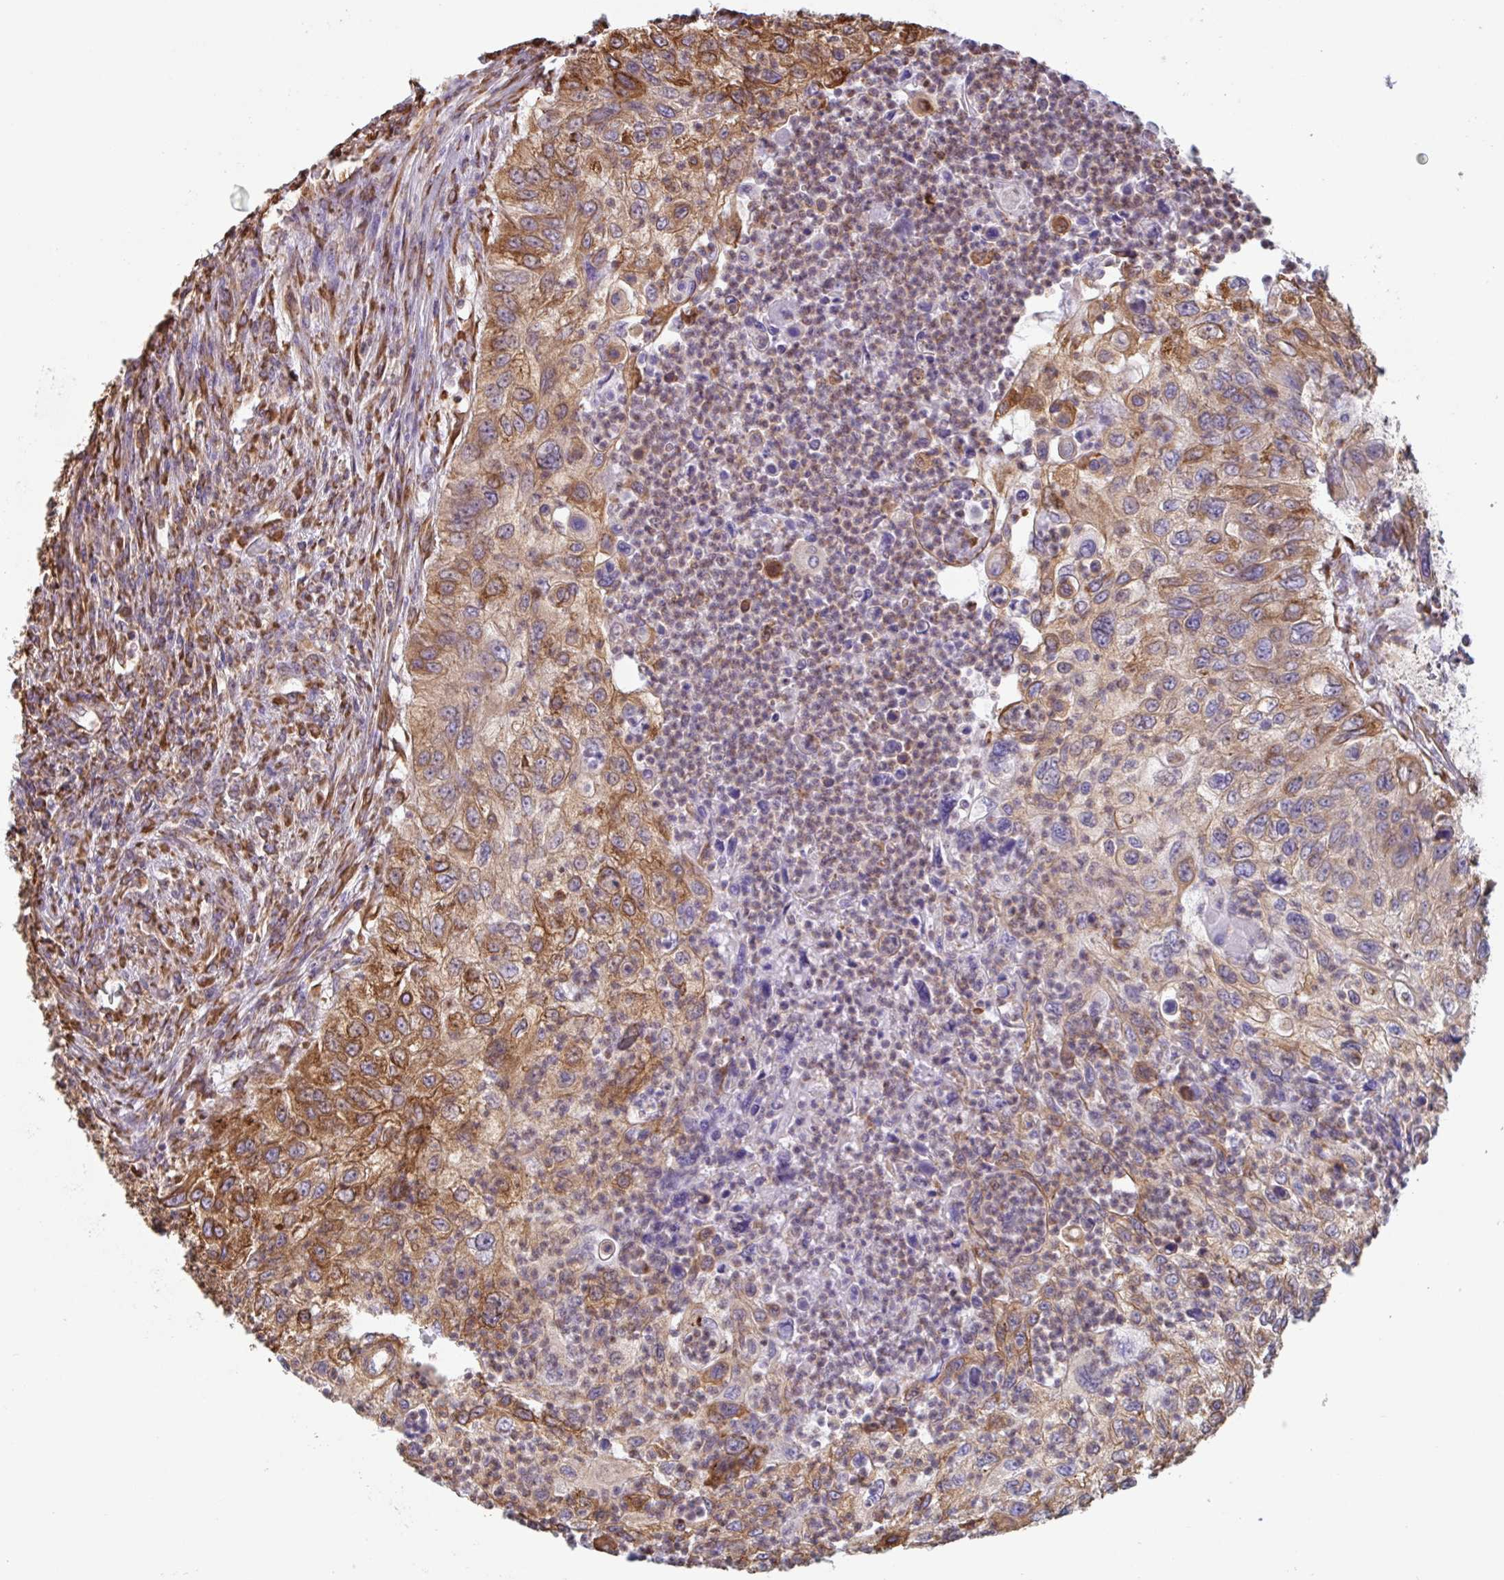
{"staining": {"intensity": "moderate", "quantity": ">75%", "location": "cytoplasmic/membranous"}, "tissue": "urothelial cancer", "cell_type": "Tumor cells", "image_type": "cancer", "snomed": [{"axis": "morphology", "description": "Urothelial carcinoma, High grade"}, {"axis": "topography", "description": "Urinary bladder"}], "caption": "This histopathology image reveals urothelial cancer stained with immunohistochemistry (IHC) to label a protein in brown. The cytoplasmic/membranous of tumor cells show moderate positivity for the protein. Nuclei are counter-stained blue.", "gene": "DOK4", "patient": {"sex": "female", "age": 60}}